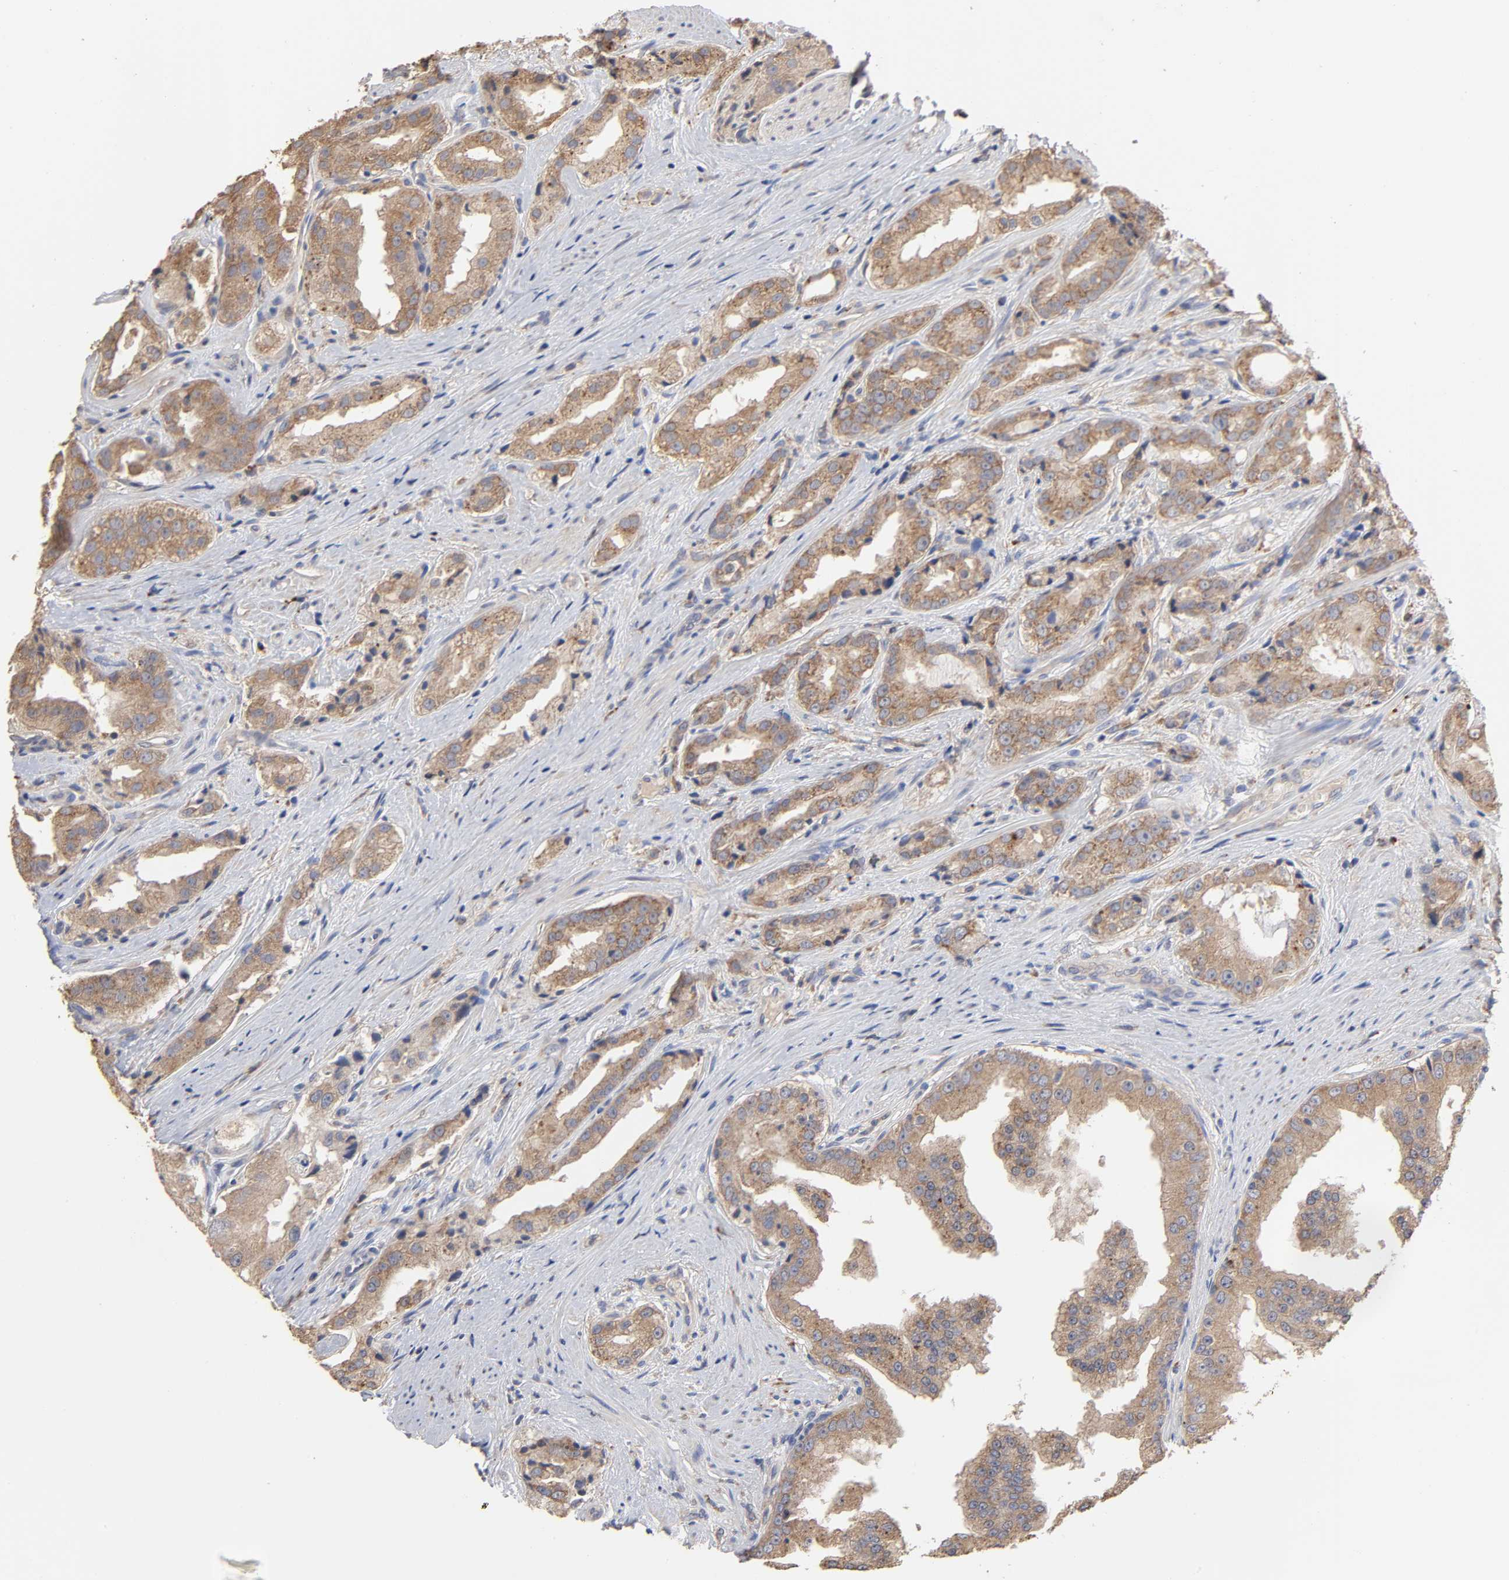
{"staining": {"intensity": "weak", "quantity": ">75%", "location": "cytoplasmic/membranous"}, "tissue": "prostate cancer", "cell_type": "Tumor cells", "image_type": "cancer", "snomed": [{"axis": "morphology", "description": "Adenocarcinoma, High grade"}, {"axis": "topography", "description": "Prostate"}], "caption": "Approximately >75% of tumor cells in adenocarcinoma (high-grade) (prostate) reveal weak cytoplasmic/membranous protein staining as visualized by brown immunohistochemical staining.", "gene": "EIF4G2", "patient": {"sex": "male", "age": 73}}